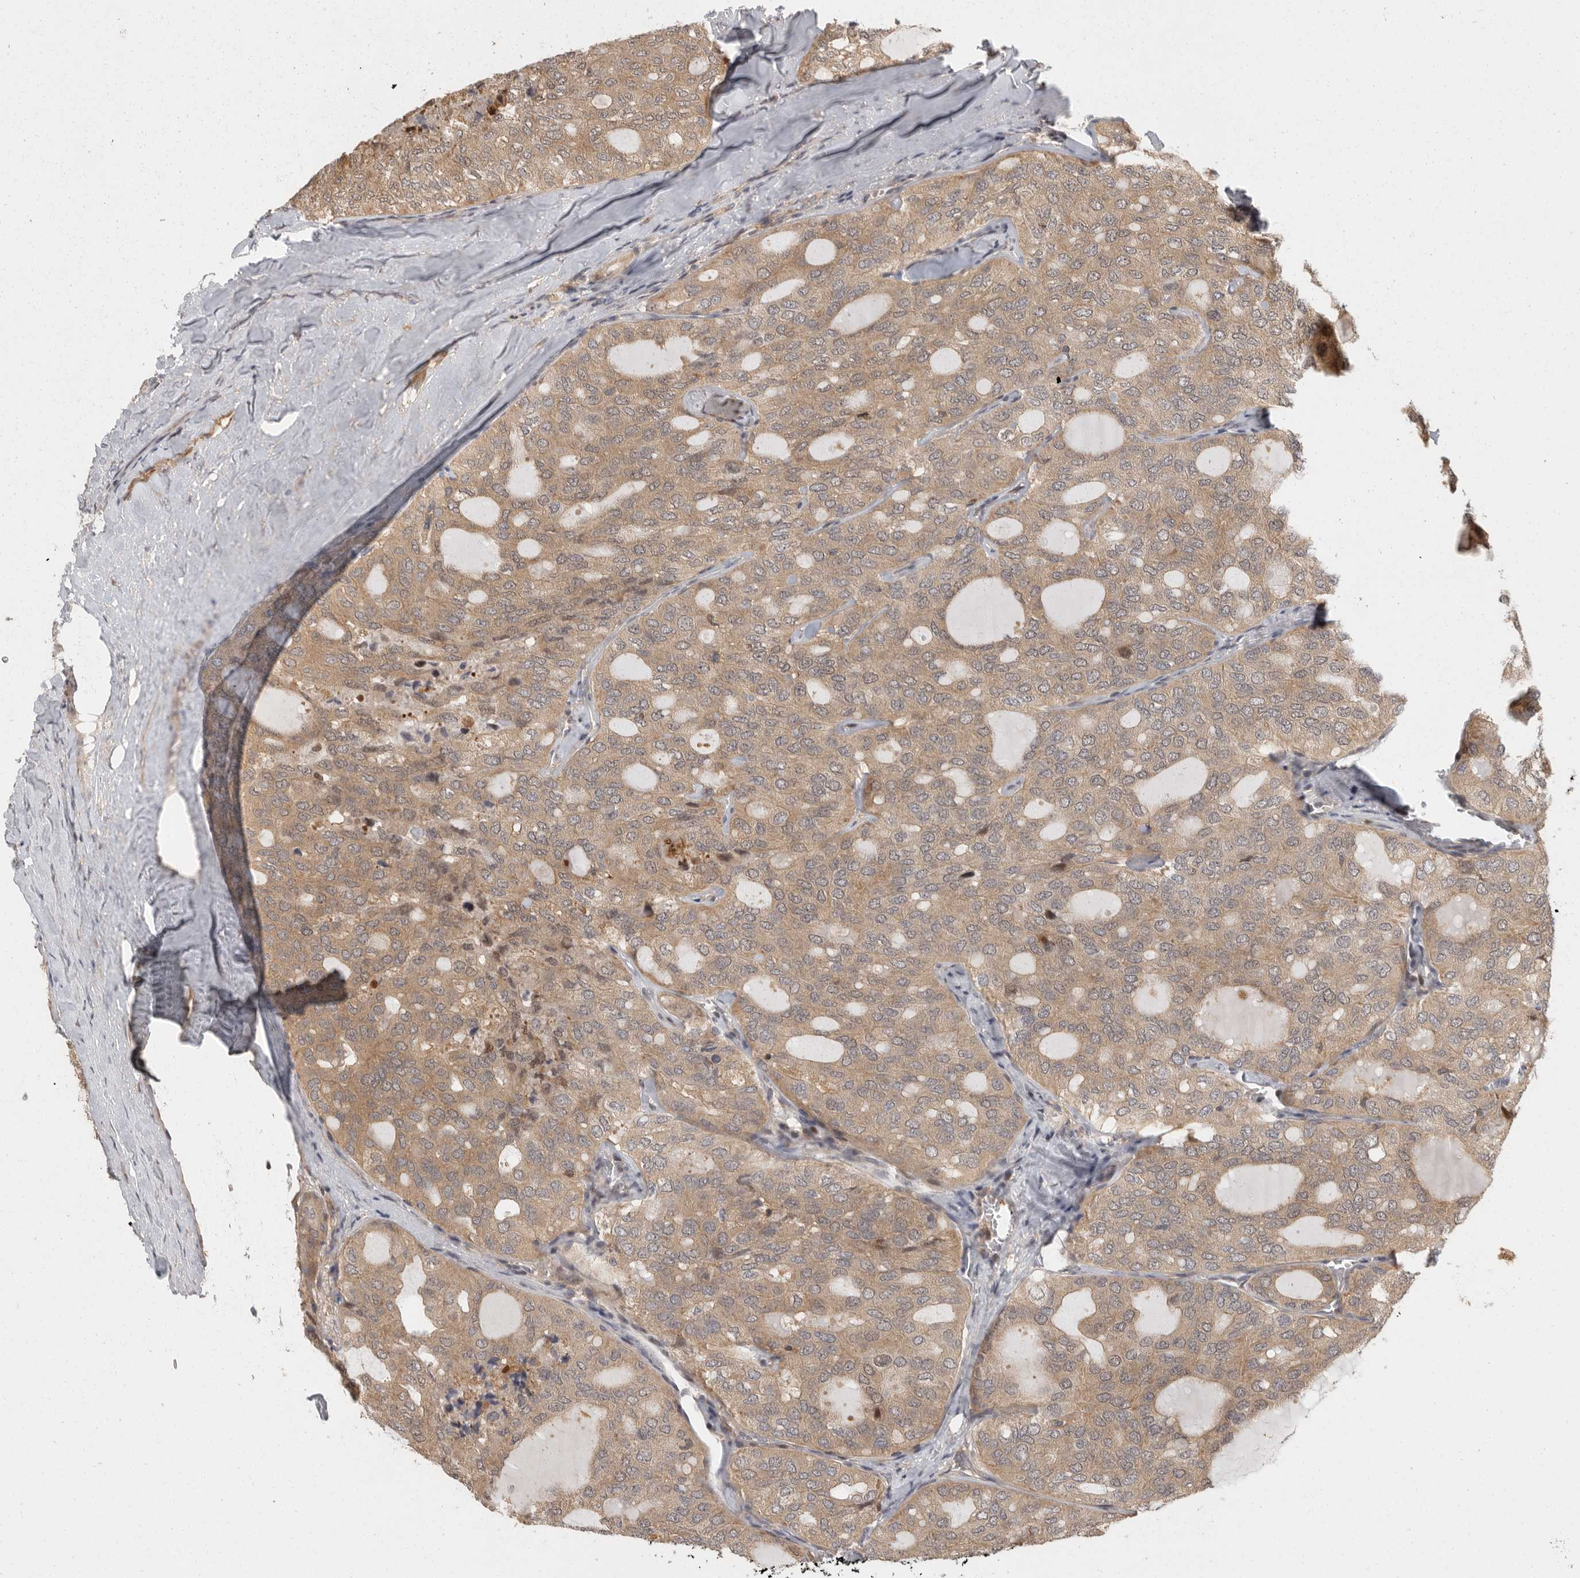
{"staining": {"intensity": "moderate", "quantity": ">75%", "location": "cytoplasmic/membranous"}, "tissue": "thyroid cancer", "cell_type": "Tumor cells", "image_type": "cancer", "snomed": [{"axis": "morphology", "description": "Follicular adenoma carcinoma, NOS"}, {"axis": "topography", "description": "Thyroid gland"}], "caption": "Follicular adenoma carcinoma (thyroid) tissue demonstrates moderate cytoplasmic/membranous positivity in approximately >75% of tumor cells, visualized by immunohistochemistry.", "gene": "SWT1", "patient": {"sex": "male", "age": 75}}